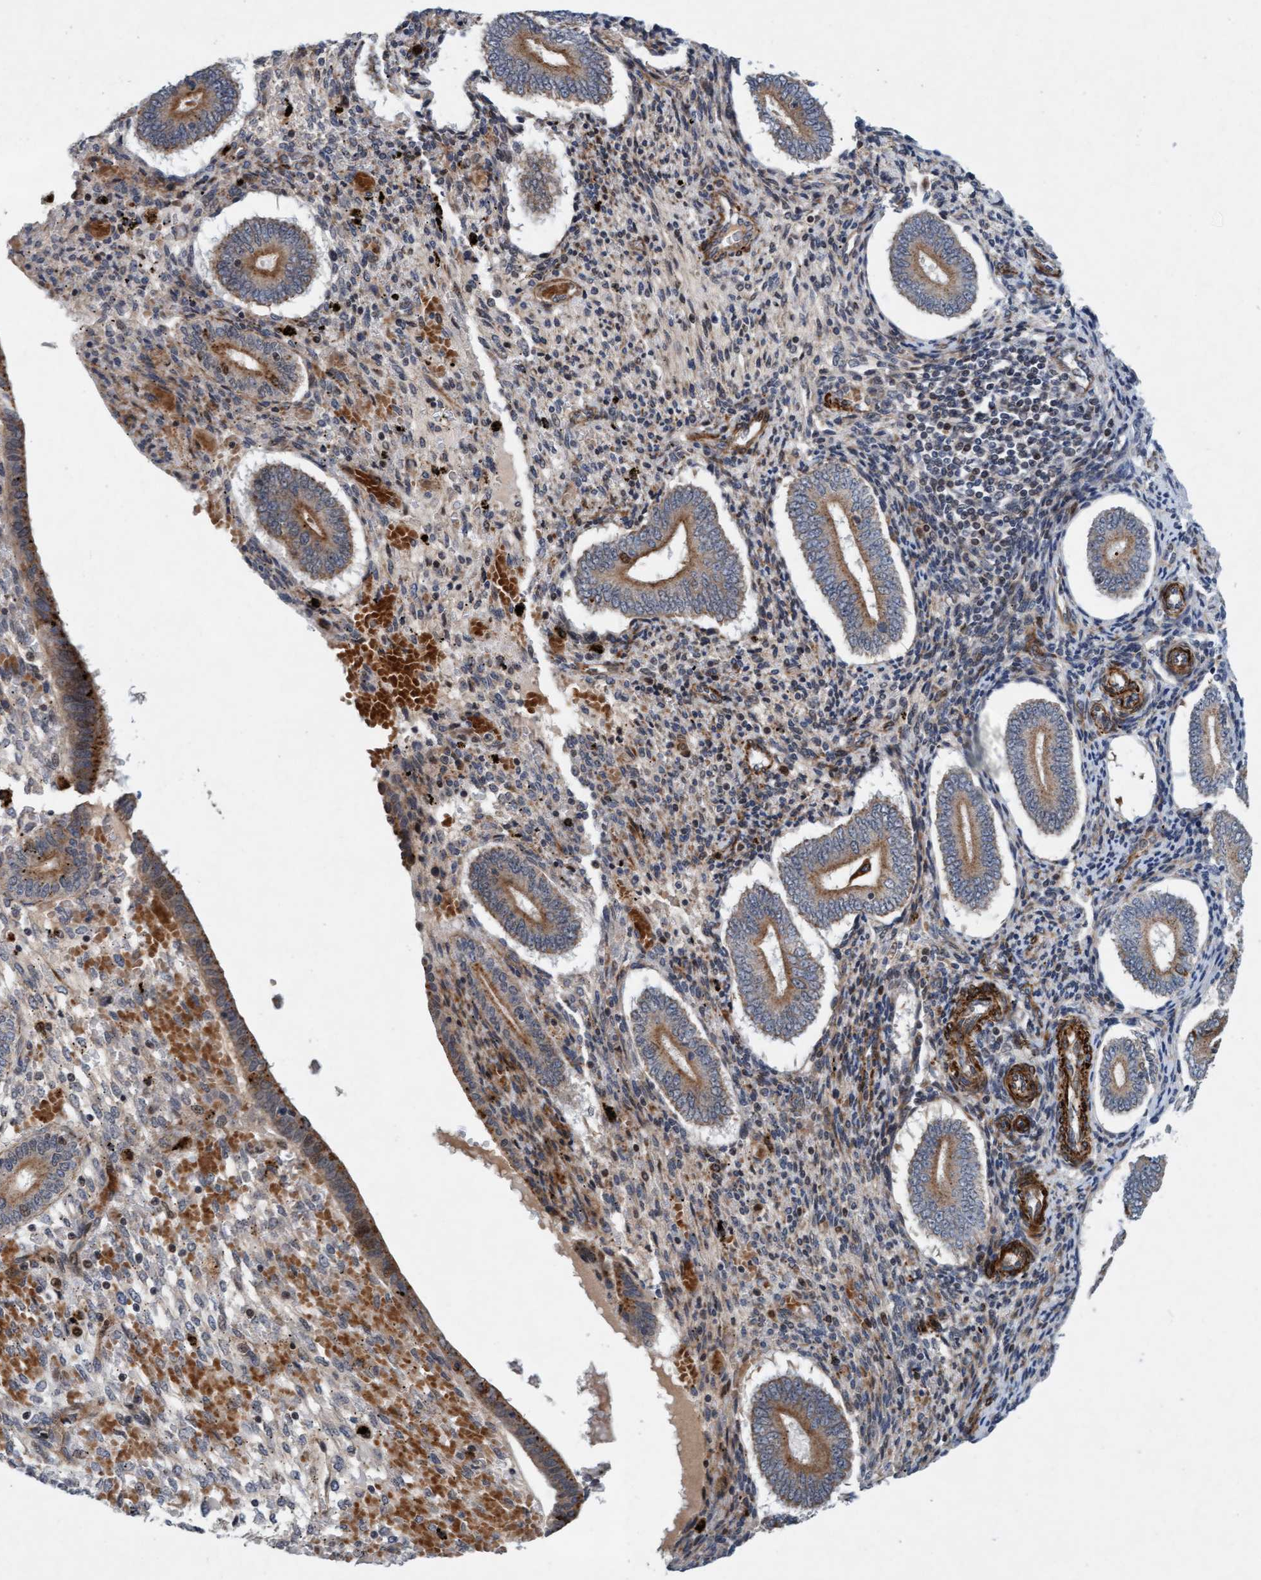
{"staining": {"intensity": "weak", "quantity": "<25%", "location": "cytoplasmic/membranous"}, "tissue": "endometrium", "cell_type": "Cells in endometrial stroma", "image_type": "normal", "snomed": [{"axis": "morphology", "description": "Normal tissue, NOS"}, {"axis": "topography", "description": "Endometrium"}], "caption": "IHC micrograph of unremarkable endometrium: endometrium stained with DAB (3,3'-diaminobenzidine) displays no significant protein positivity in cells in endometrial stroma. Brightfield microscopy of immunohistochemistry stained with DAB (3,3'-diaminobenzidine) (brown) and hematoxylin (blue), captured at high magnification.", "gene": "TMEM70", "patient": {"sex": "female", "age": 42}}